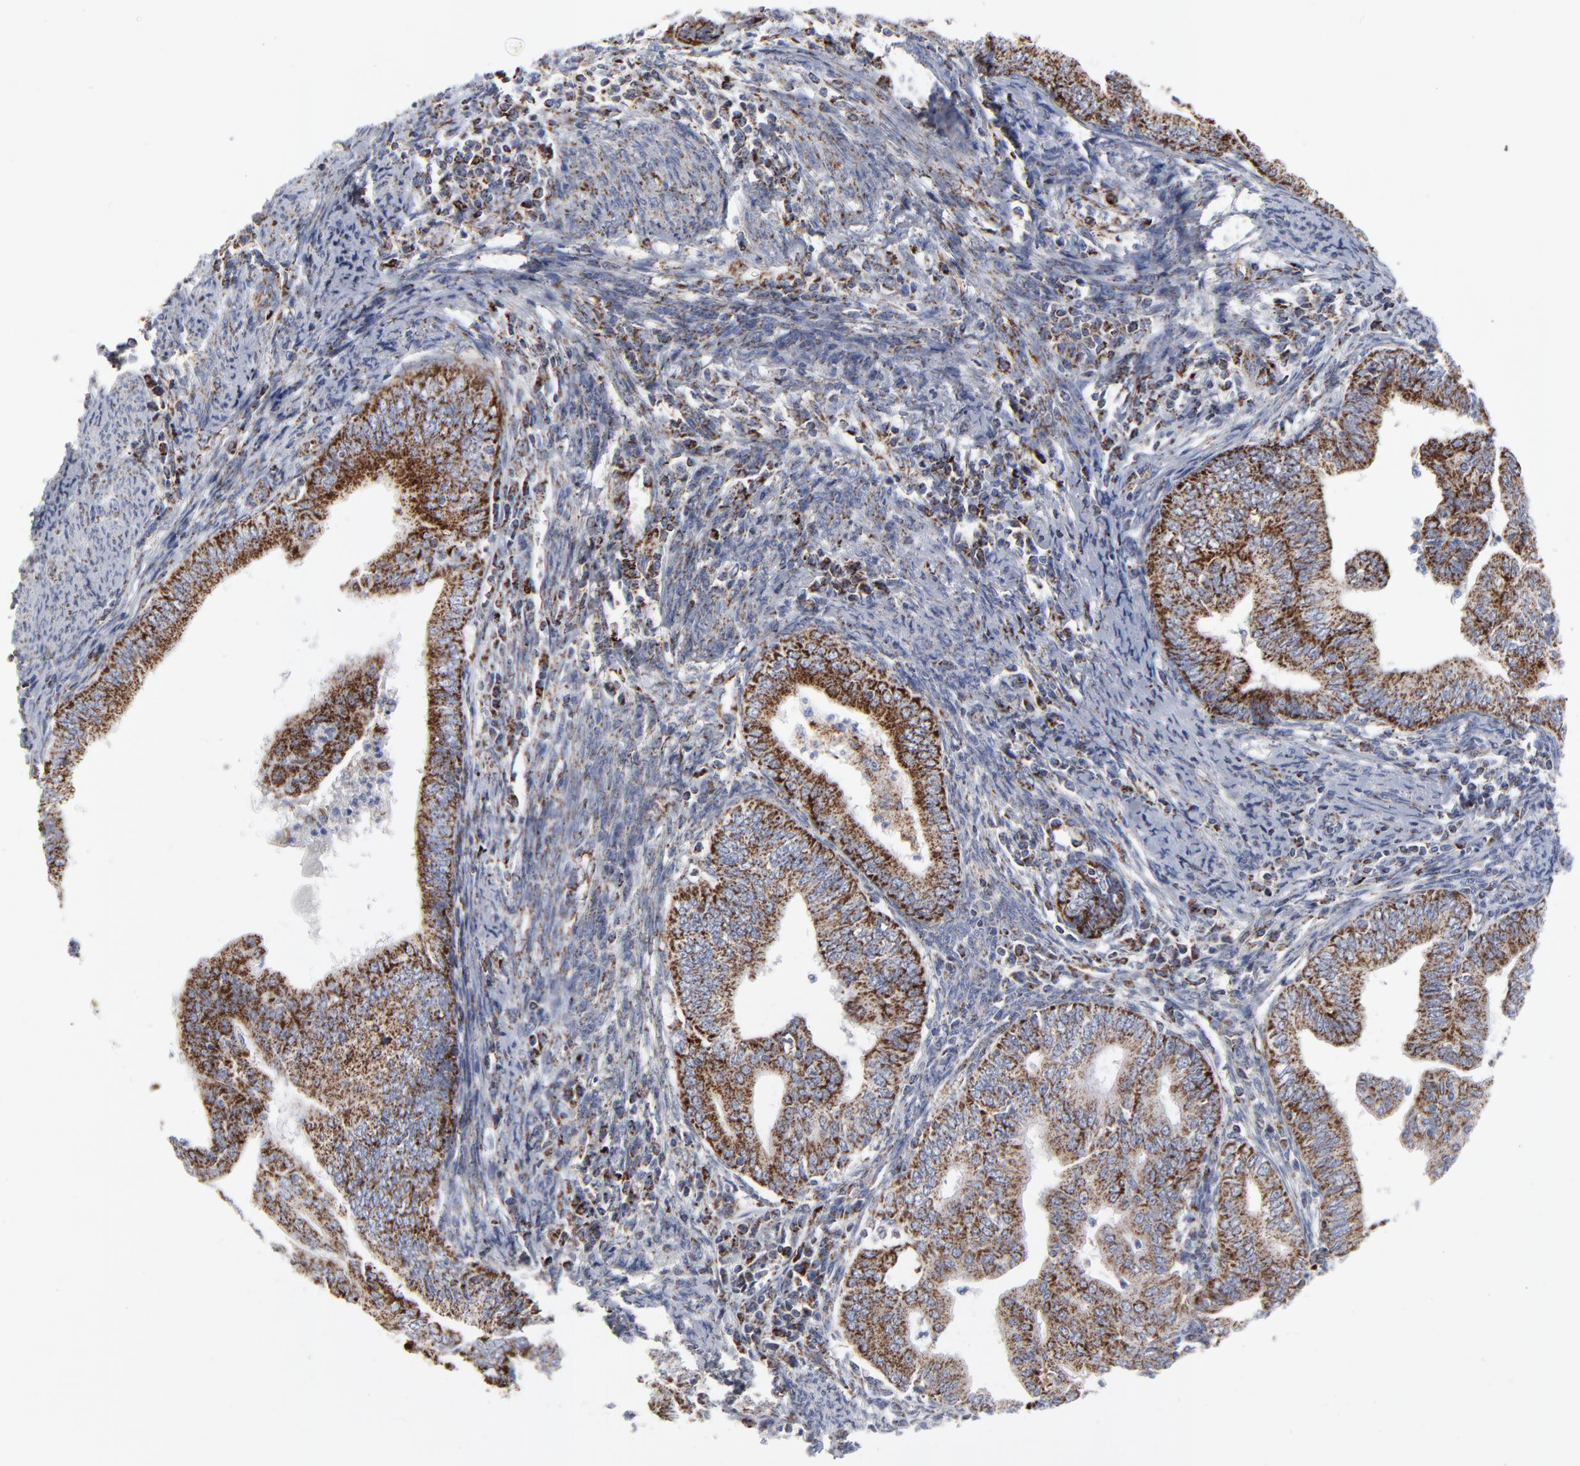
{"staining": {"intensity": "moderate", "quantity": ">75%", "location": "cytoplasmic/membranous"}, "tissue": "endometrial cancer", "cell_type": "Tumor cells", "image_type": "cancer", "snomed": [{"axis": "morphology", "description": "Adenocarcinoma, NOS"}, {"axis": "topography", "description": "Endometrium"}], "caption": "This is a photomicrograph of immunohistochemistry (IHC) staining of endometrial cancer (adenocarcinoma), which shows moderate positivity in the cytoplasmic/membranous of tumor cells.", "gene": "TXNRD2", "patient": {"sex": "female", "age": 66}}